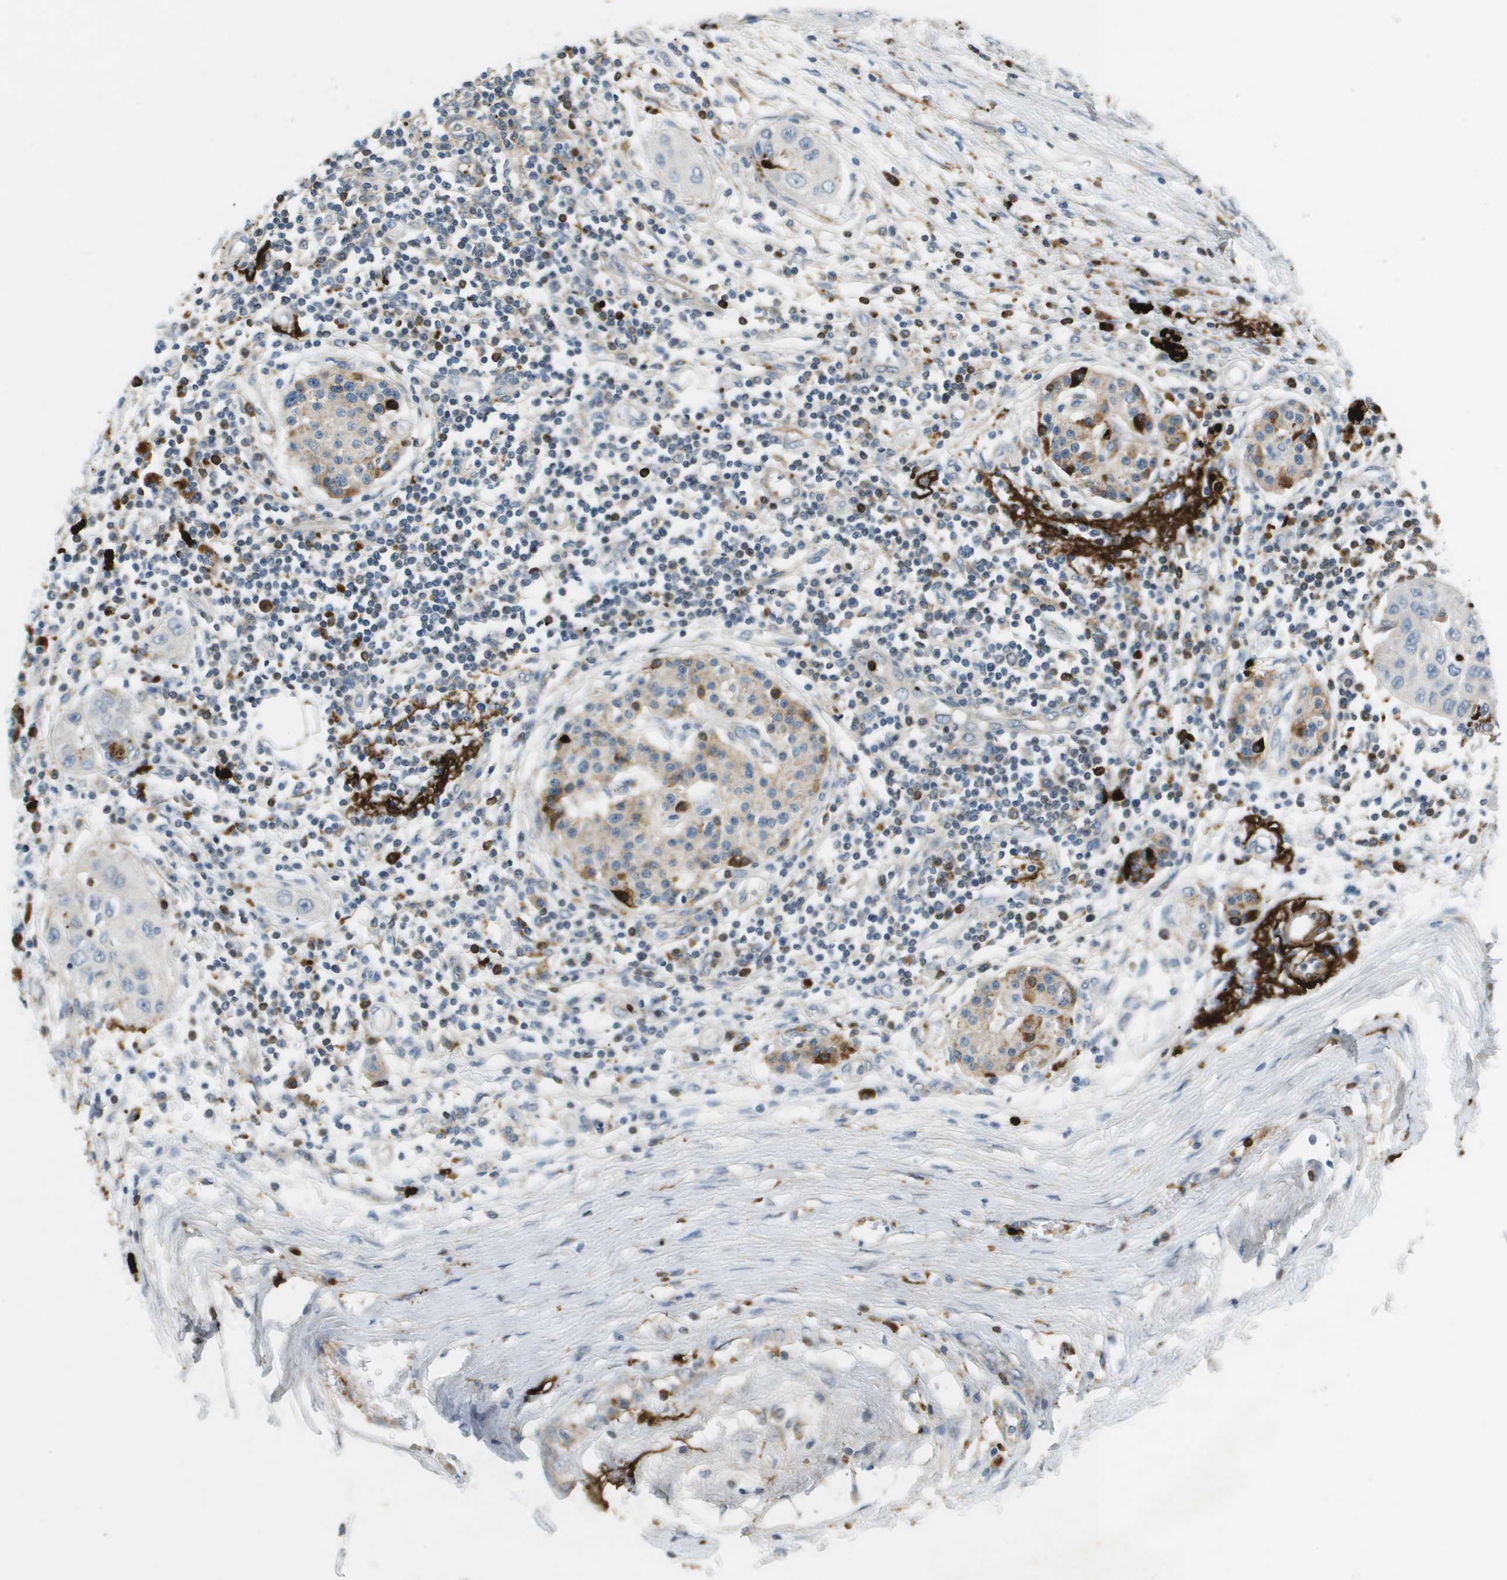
{"staining": {"intensity": "negative", "quantity": "none", "location": "none"}, "tissue": "pancreatic cancer", "cell_type": "Tumor cells", "image_type": "cancer", "snomed": [{"axis": "morphology", "description": "Adenocarcinoma, NOS"}, {"axis": "topography", "description": "Pancreas"}], "caption": "The histopathology image displays no staining of tumor cells in pancreatic adenocarcinoma.", "gene": "VTN", "patient": {"sex": "female", "age": 70}}